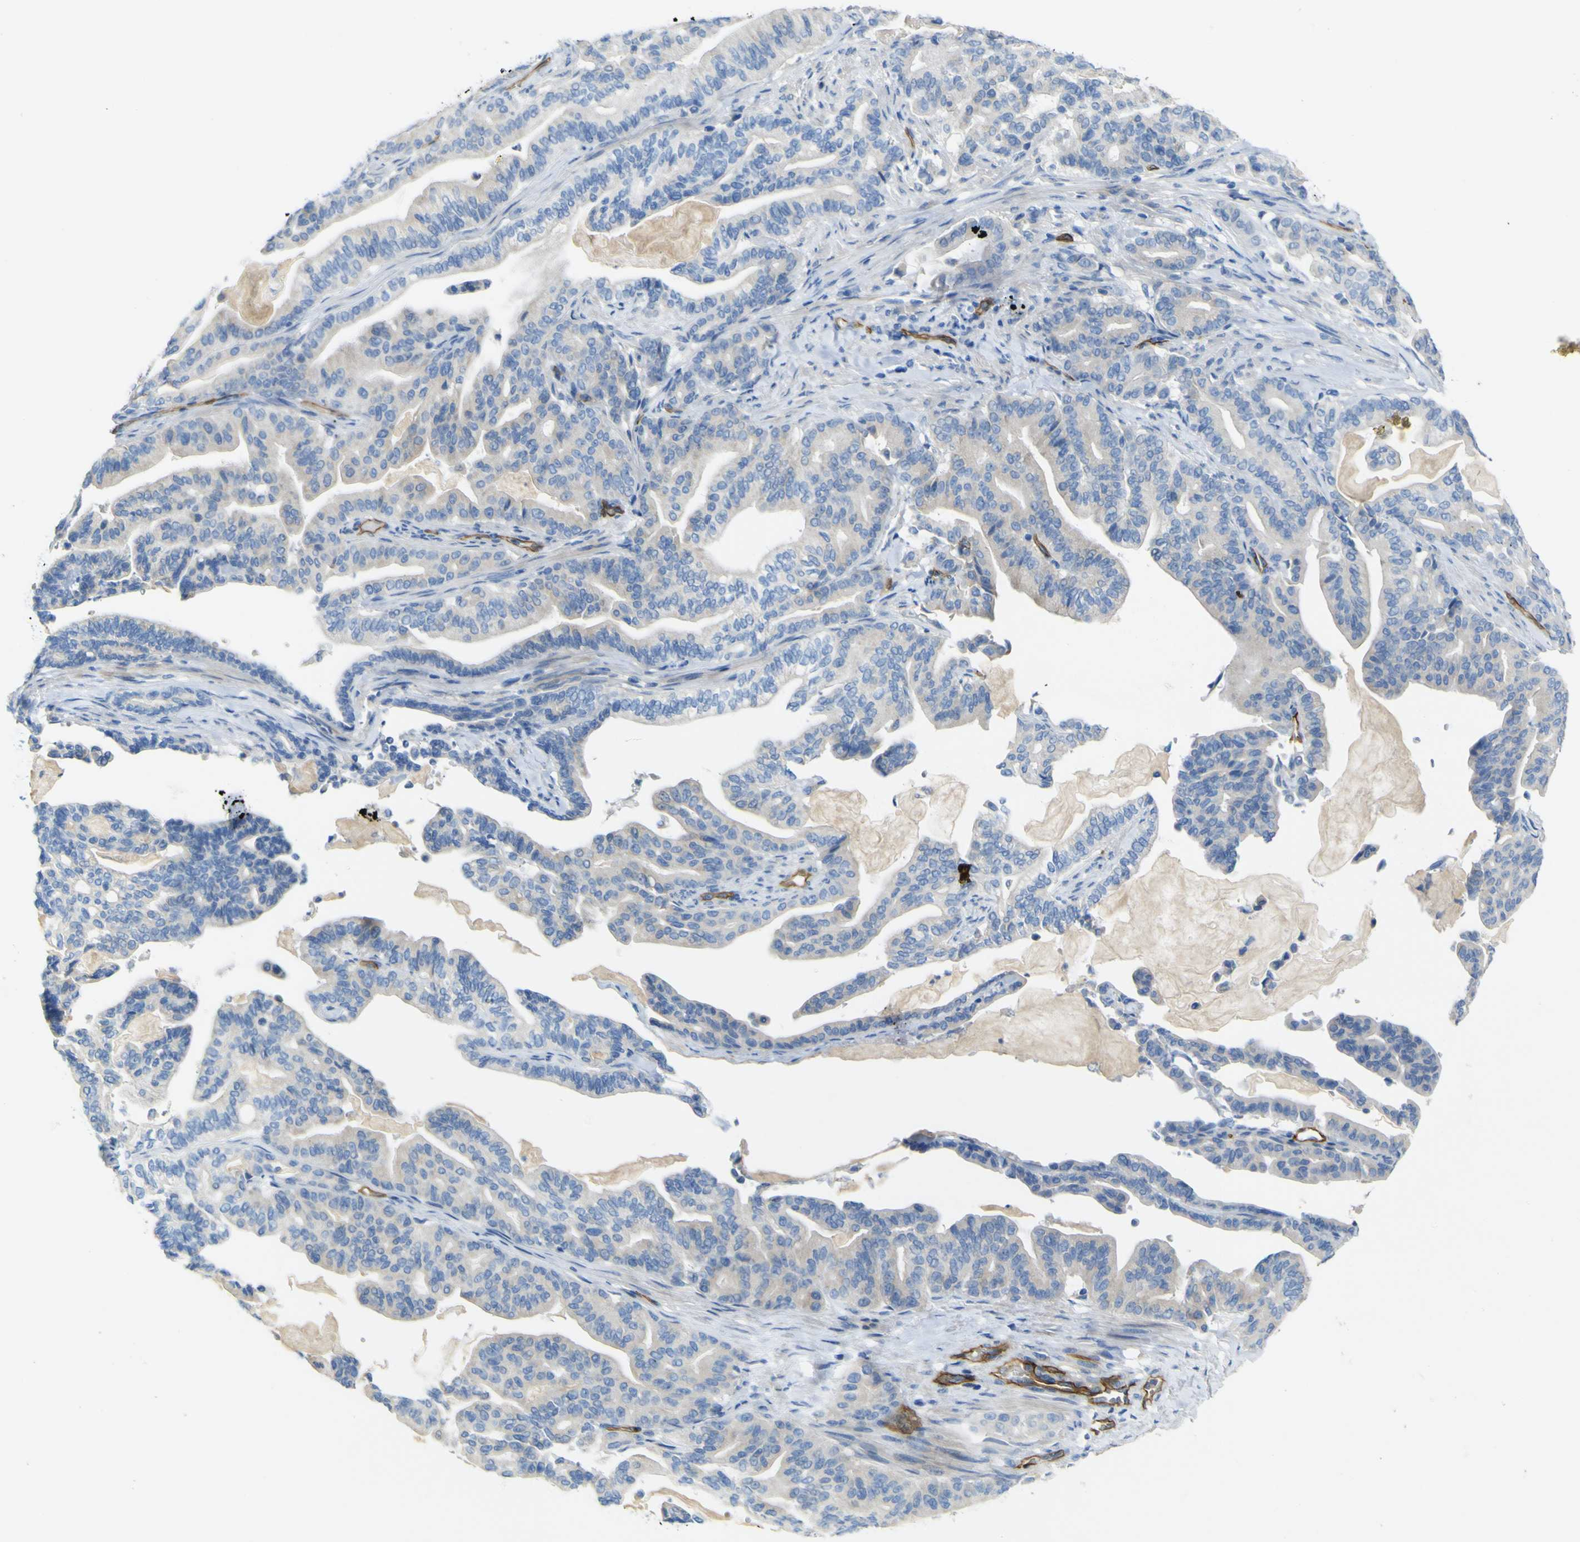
{"staining": {"intensity": "negative", "quantity": "none", "location": "none"}, "tissue": "pancreatic cancer", "cell_type": "Tumor cells", "image_type": "cancer", "snomed": [{"axis": "morphology", "description": "Adenocarcinoma, NOS"}, {"axis": "topography", "description": "Pancreas"}], "caption": "High magnification brightfield microscopy of pancreatic cancer (adenocarcinoma) stained with DAB (brown) and counterstained with hematoxylin (blue): tumor cells show no significant positivity.", "gene": "CD93", "patient": {"sex": "male", "age": 63}}